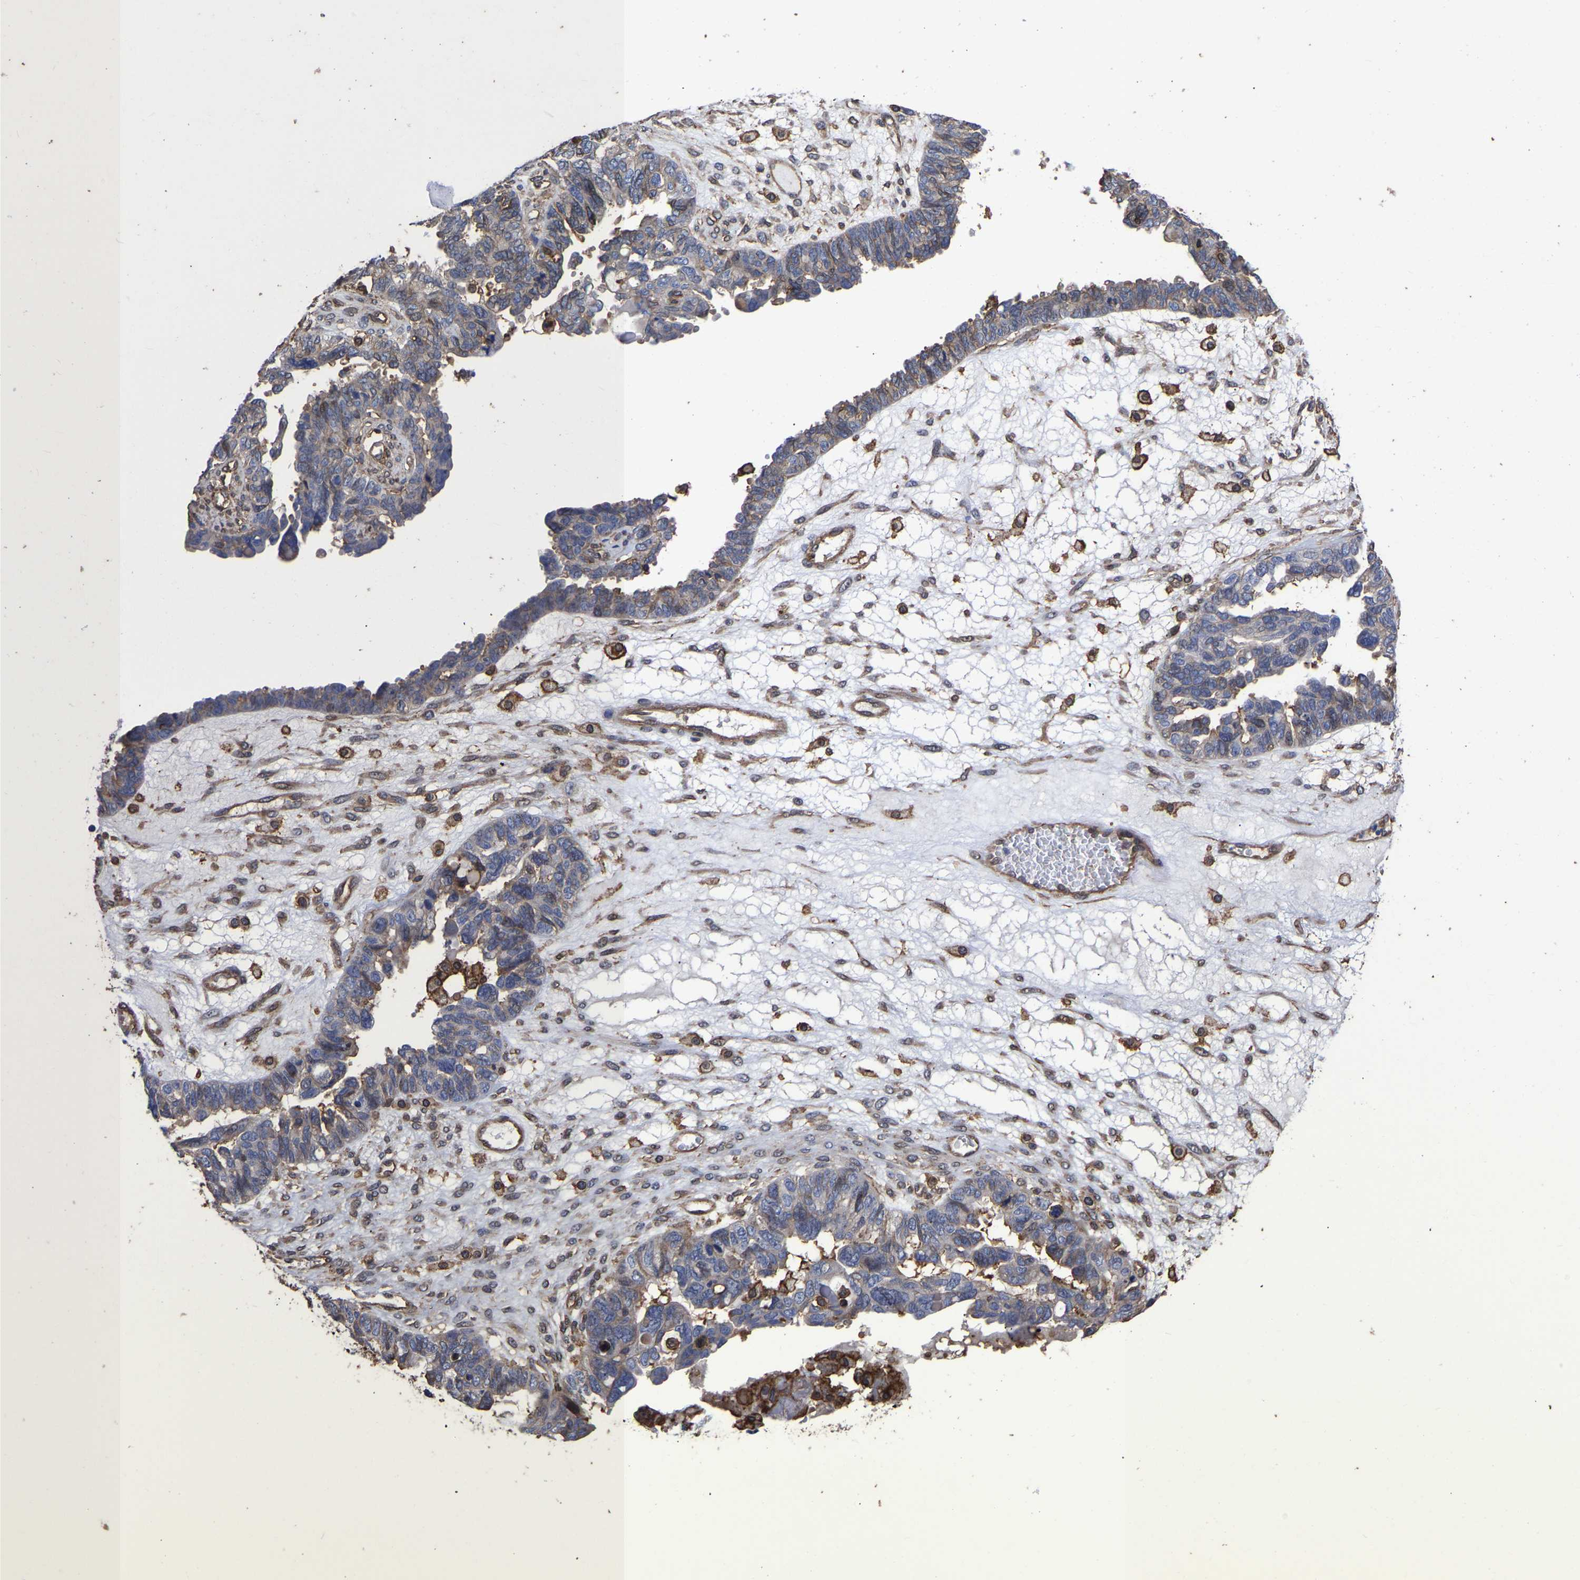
{"staining": {"intensity": "negative", "quantity": "none", "location": "none"}, "tissue": "ovarian cancer", "cell_type": "Tumor cells", "image_type": "cancer", "snomed": [{"axis": "morphology", "description": "Cystadenocarcinoma, serous, NOS"}, {"axis": "topography", "description": "Ovary"}], "caption": "Immunohistochemistry image of neoplastic tissue: human ovarian cancer stained with DAB shows no significant protein expression in tumor cells. Brightfield microscopy of IHC stained with DAB (3,3'-diaminobenzidine) (brown) and hematoxylin (blue), captured at high magnification.", "gene": "LIF", "patient": {"sex": "female", "age": 79}}